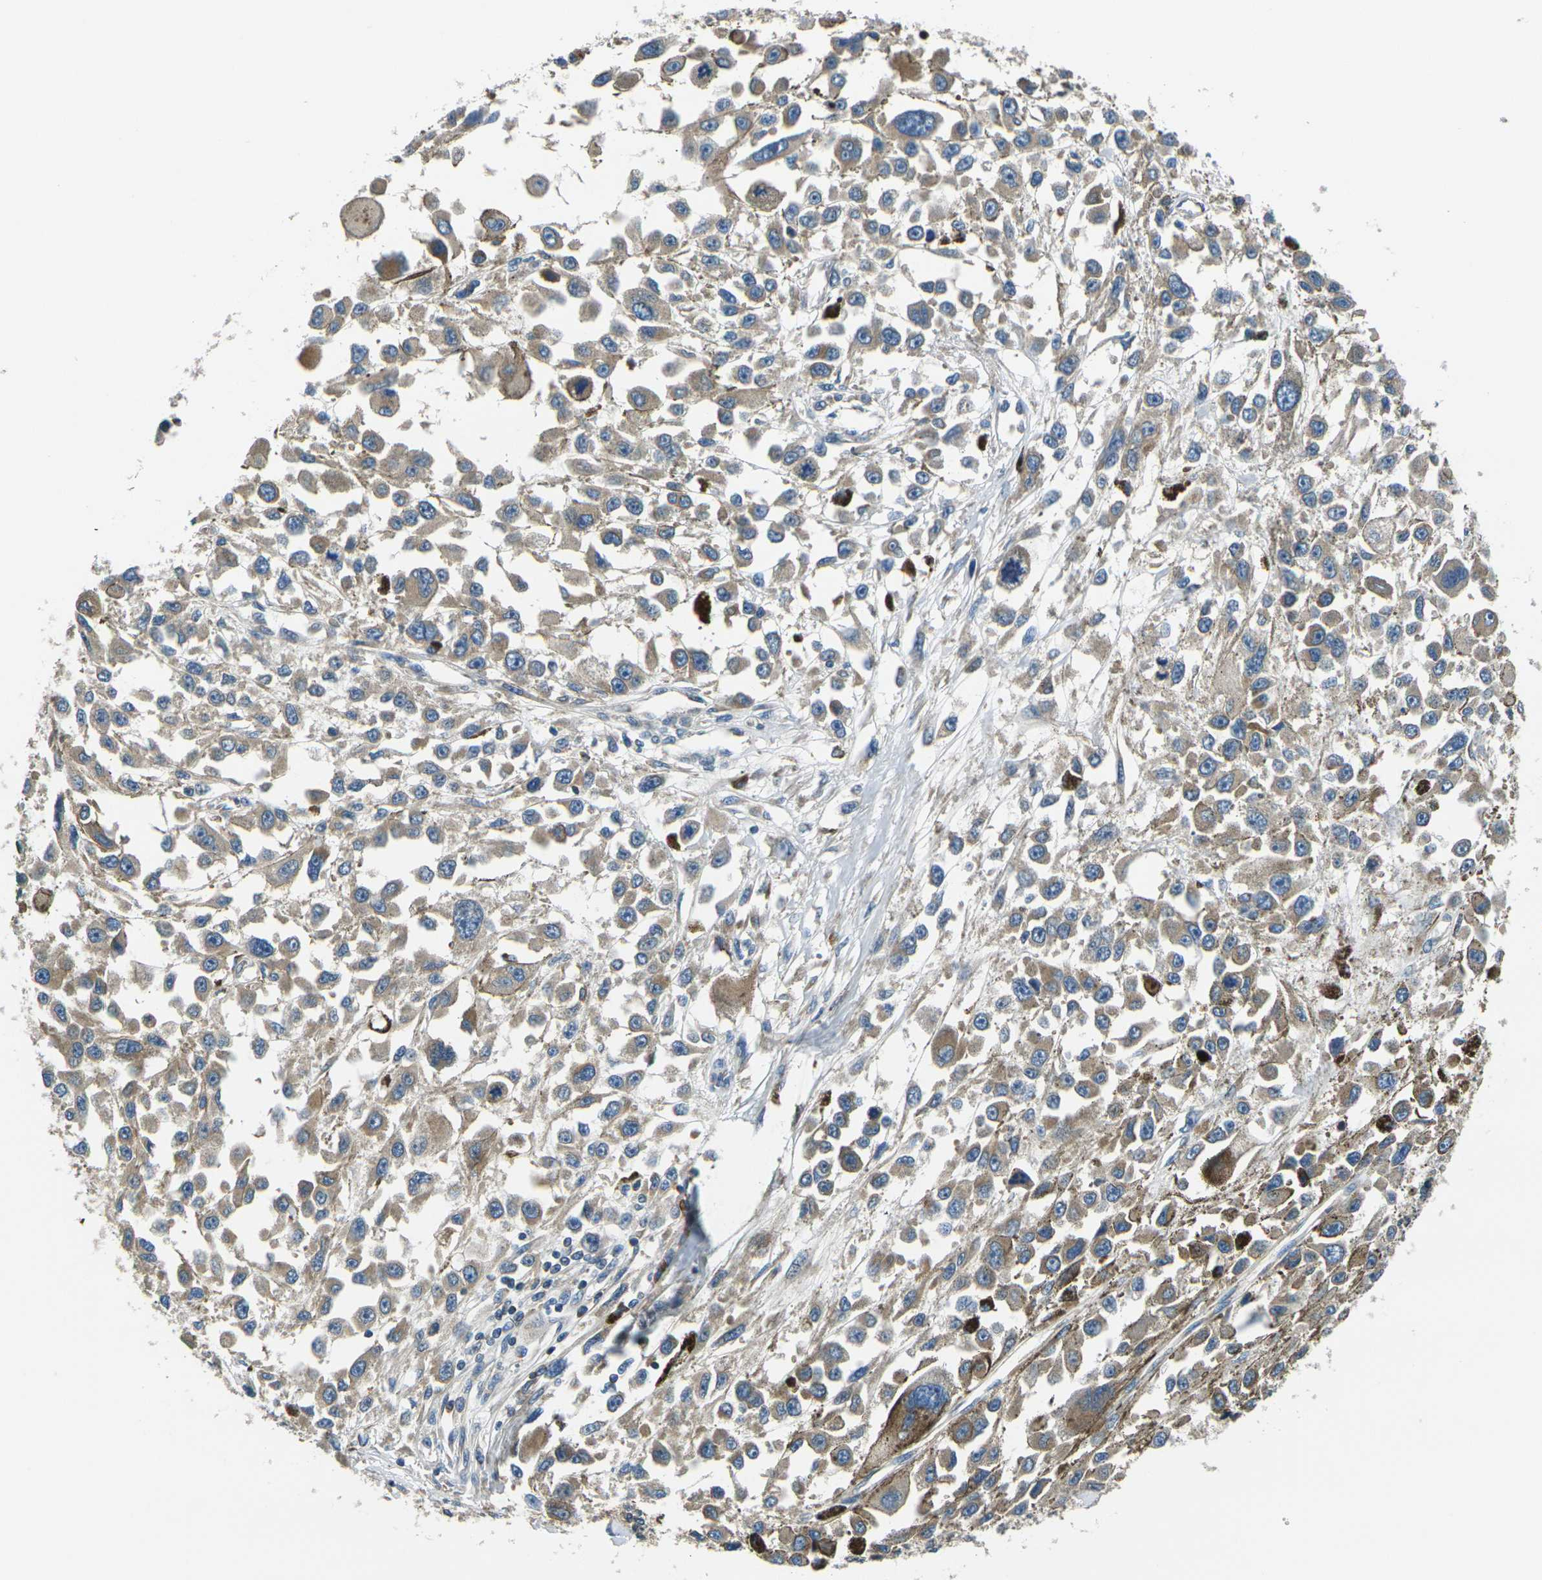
{"staining": {"intensity": "weak", "quantity": ">75%", "location": "cytoplasmic/membranous"}, "tissue": "melanoma", "cell_type": "Tumor cells", "image_type": "cancer", "snomed": [{"axis": "morphology", "description": "Malignant melanoma, Metastatic site"}, {"axis": "topography", "description": "Lymph node"}], "caption": "This image displays immunohistochemistry (IHC) staining of melanoma, with low weak cytoplasmic/membranous expression in about >75% of tumor cells.", "gene": "RAB1B", "patient": {"sex": "male", "age": 59}}